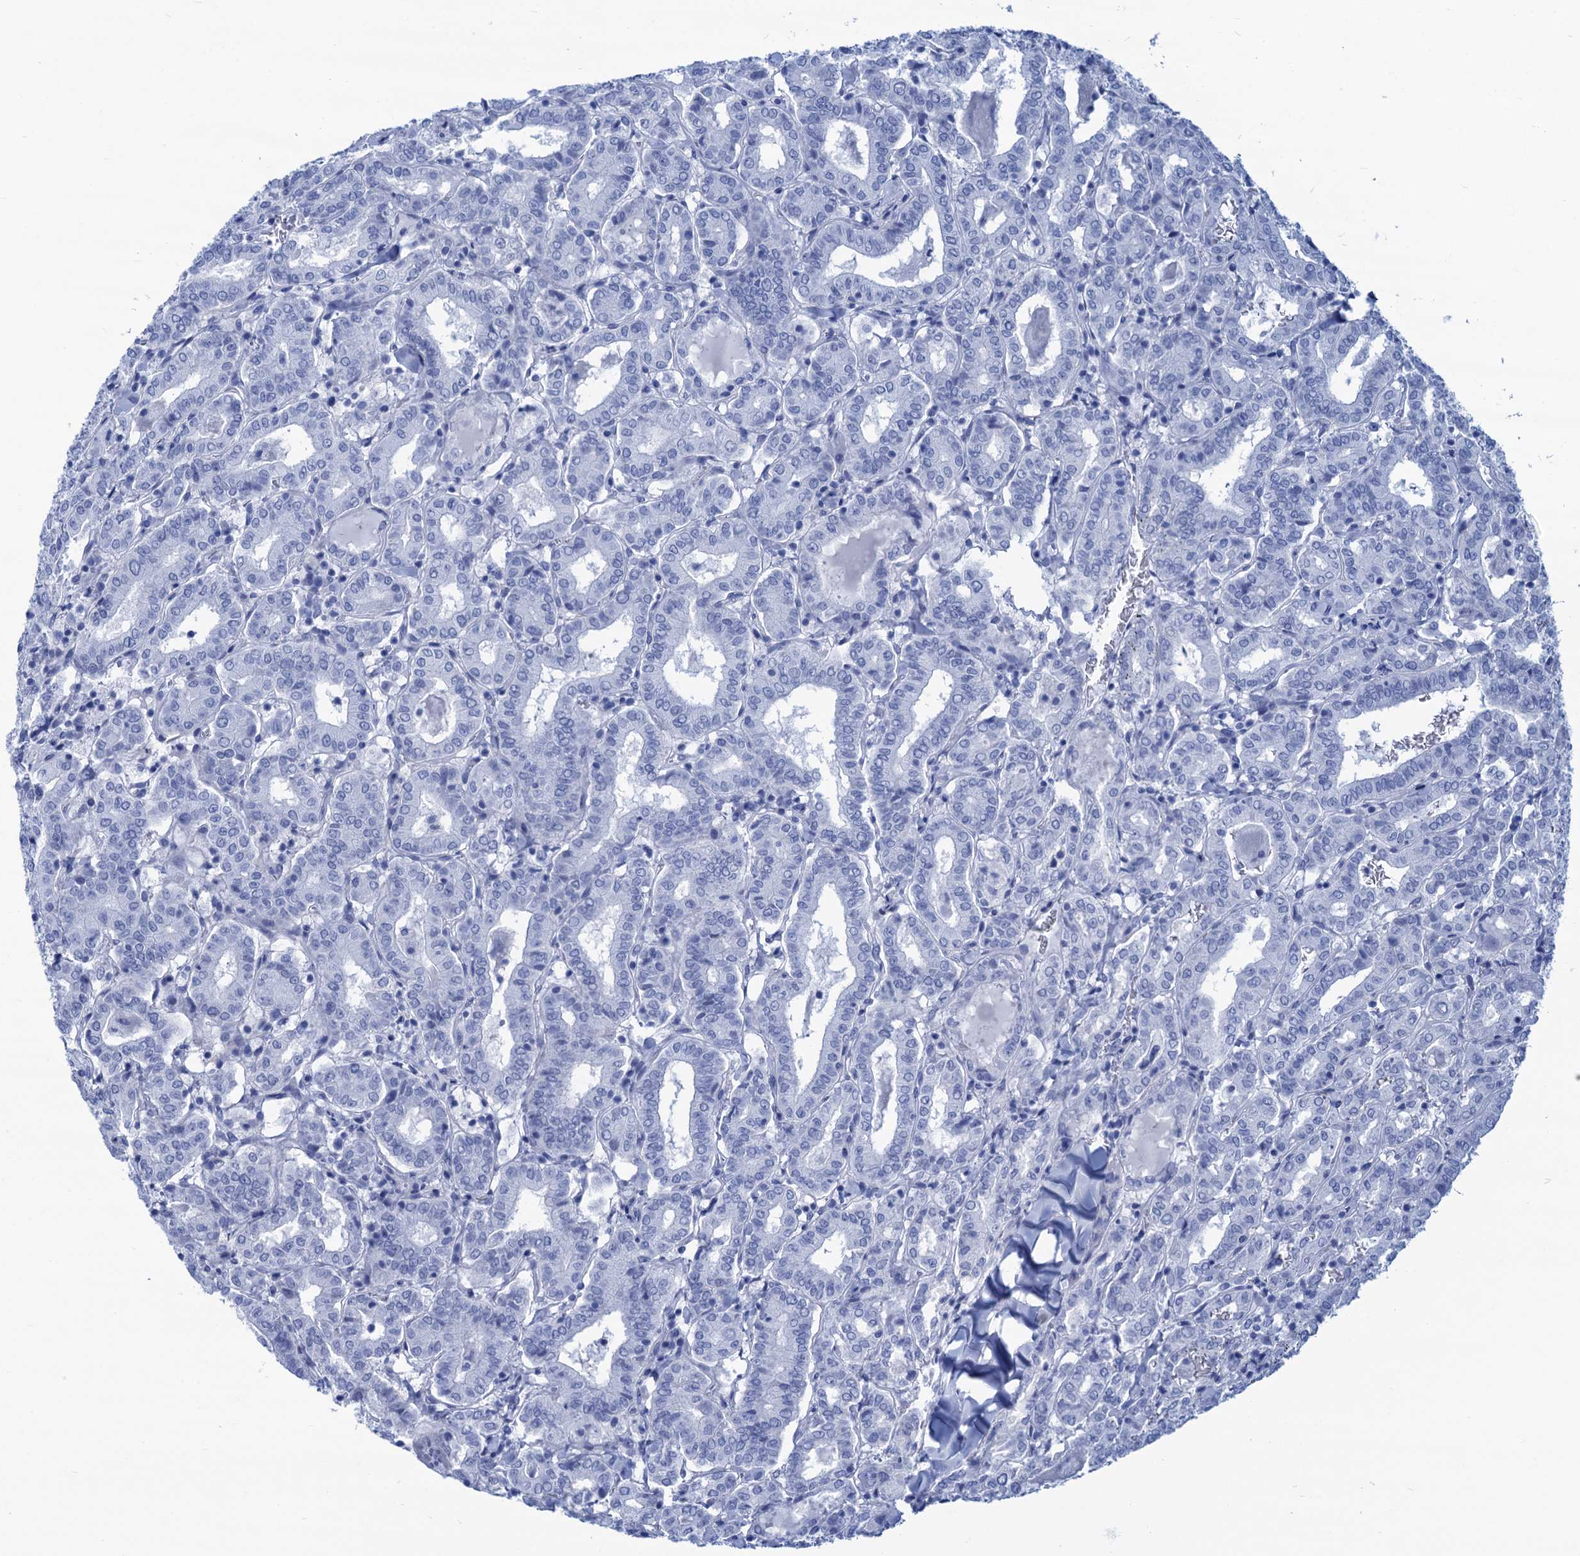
{"staining": {"intensity": "negative", "quantity": "none", "location": "none"}, "tissue": "thyroid cancer", "cell_type": "Tumor cells", "image_type": "cancer", "snomed": [{"axis": "morphology", "description": "Papillary adenocarcinoma, NOS"}, {"axis": "topography", "description": "Thyroid gland"}], "caption": "There is no significant positivity in tumor cells of papillary adenocarcinoma (thyroid).", "gene": "CABYR", "patient": {"sex": "female", "age": 72}}